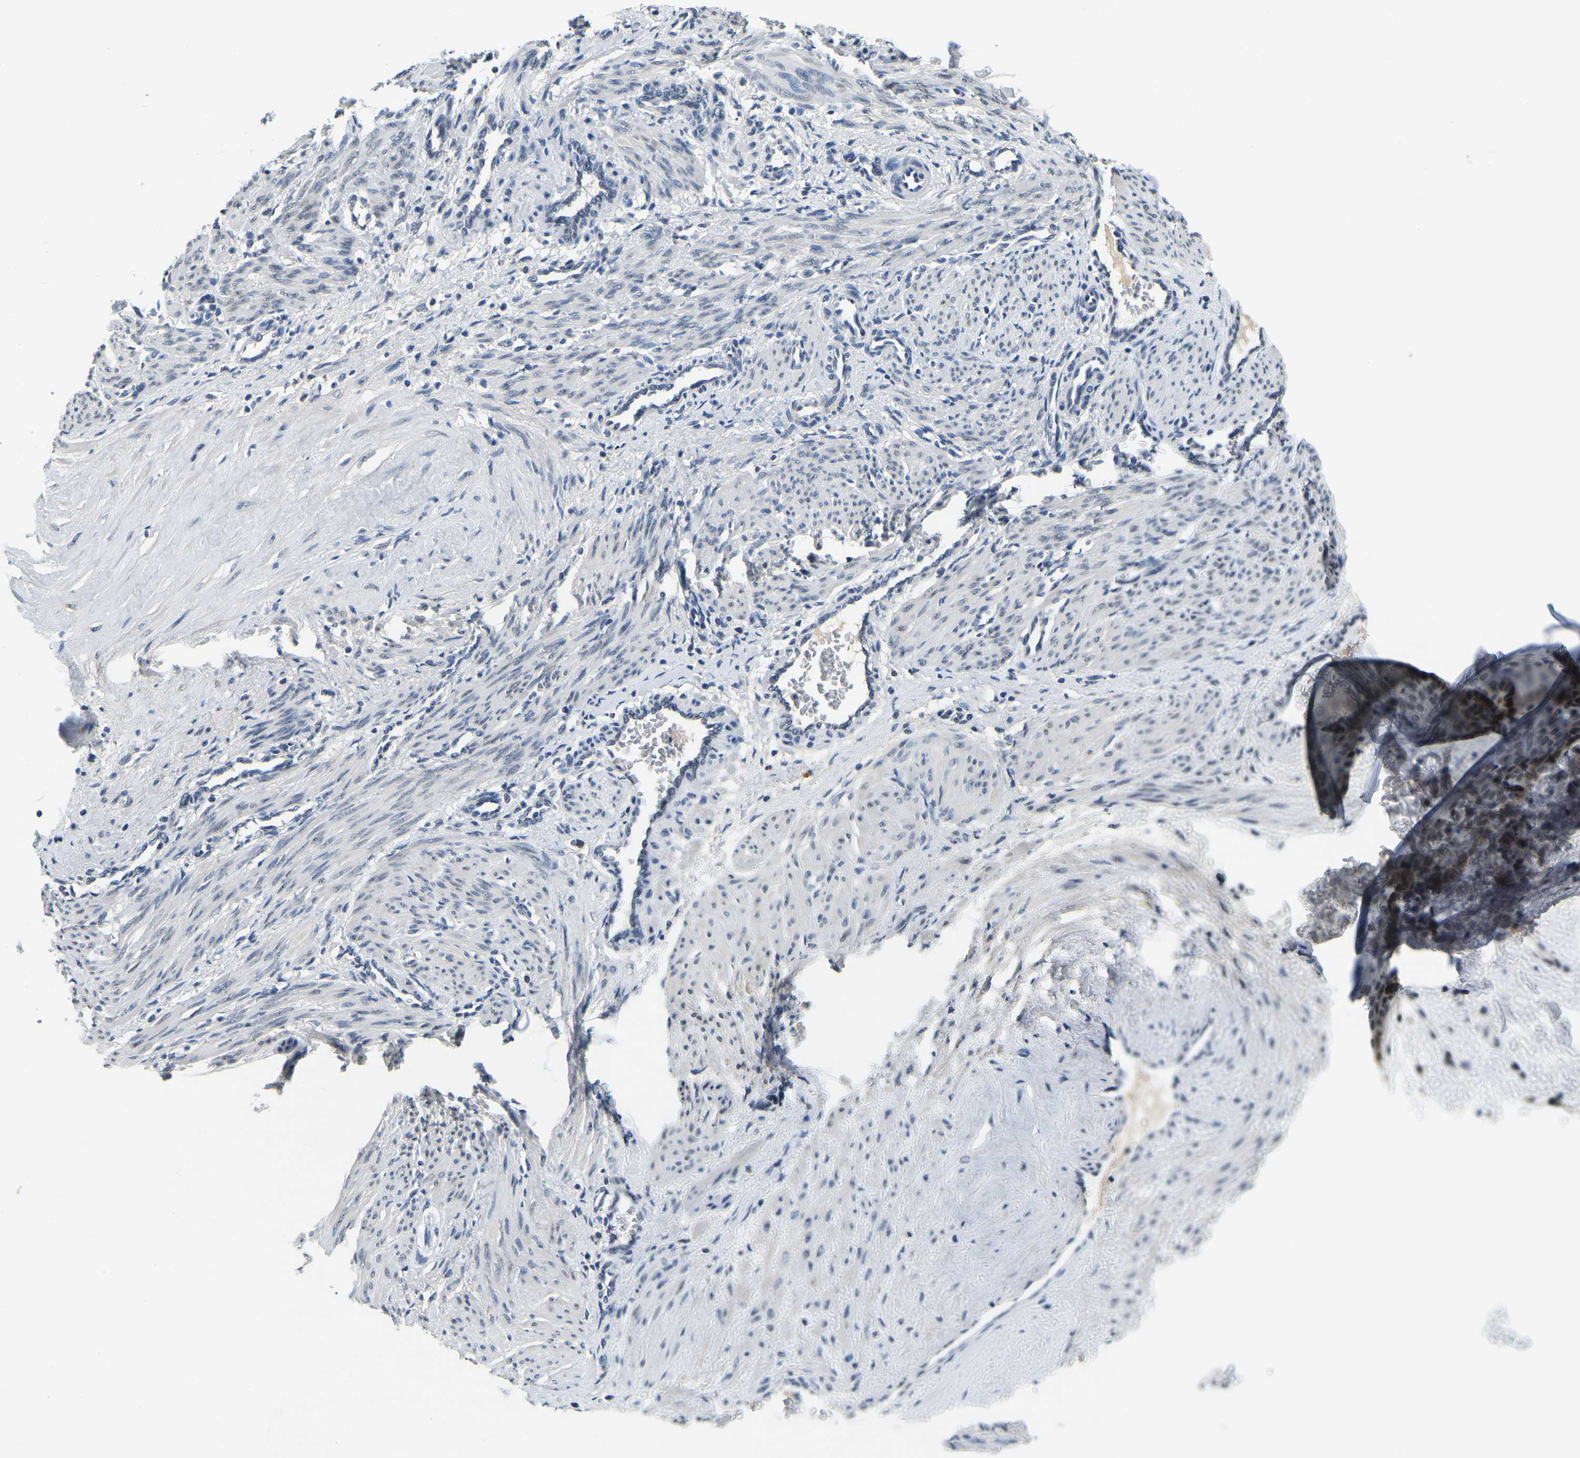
{"staining": {"intensity": "negative", "quantity": "none", "location": "none"}, "tissue": "smooth muscle", "cell_type": "Smooth muscle cells", "image_type": "normal", "snomed": [{"axis": "morphology", "description": "Normal tissue, NOS"}, {"axis": "topography", "description": "Endometrium"}], "caption": "DAB immunohistochemical staining of benign smooth muscle reveals no significant staining in smooth muscle cells. The staining was performed using DAB to visualize the protein expression in brown, while the nuclei were stained in blue with hematoxylin (Magnification: 20x).", "gene": "RANBP2", "patient": {"sex": "female", "age": 33}}